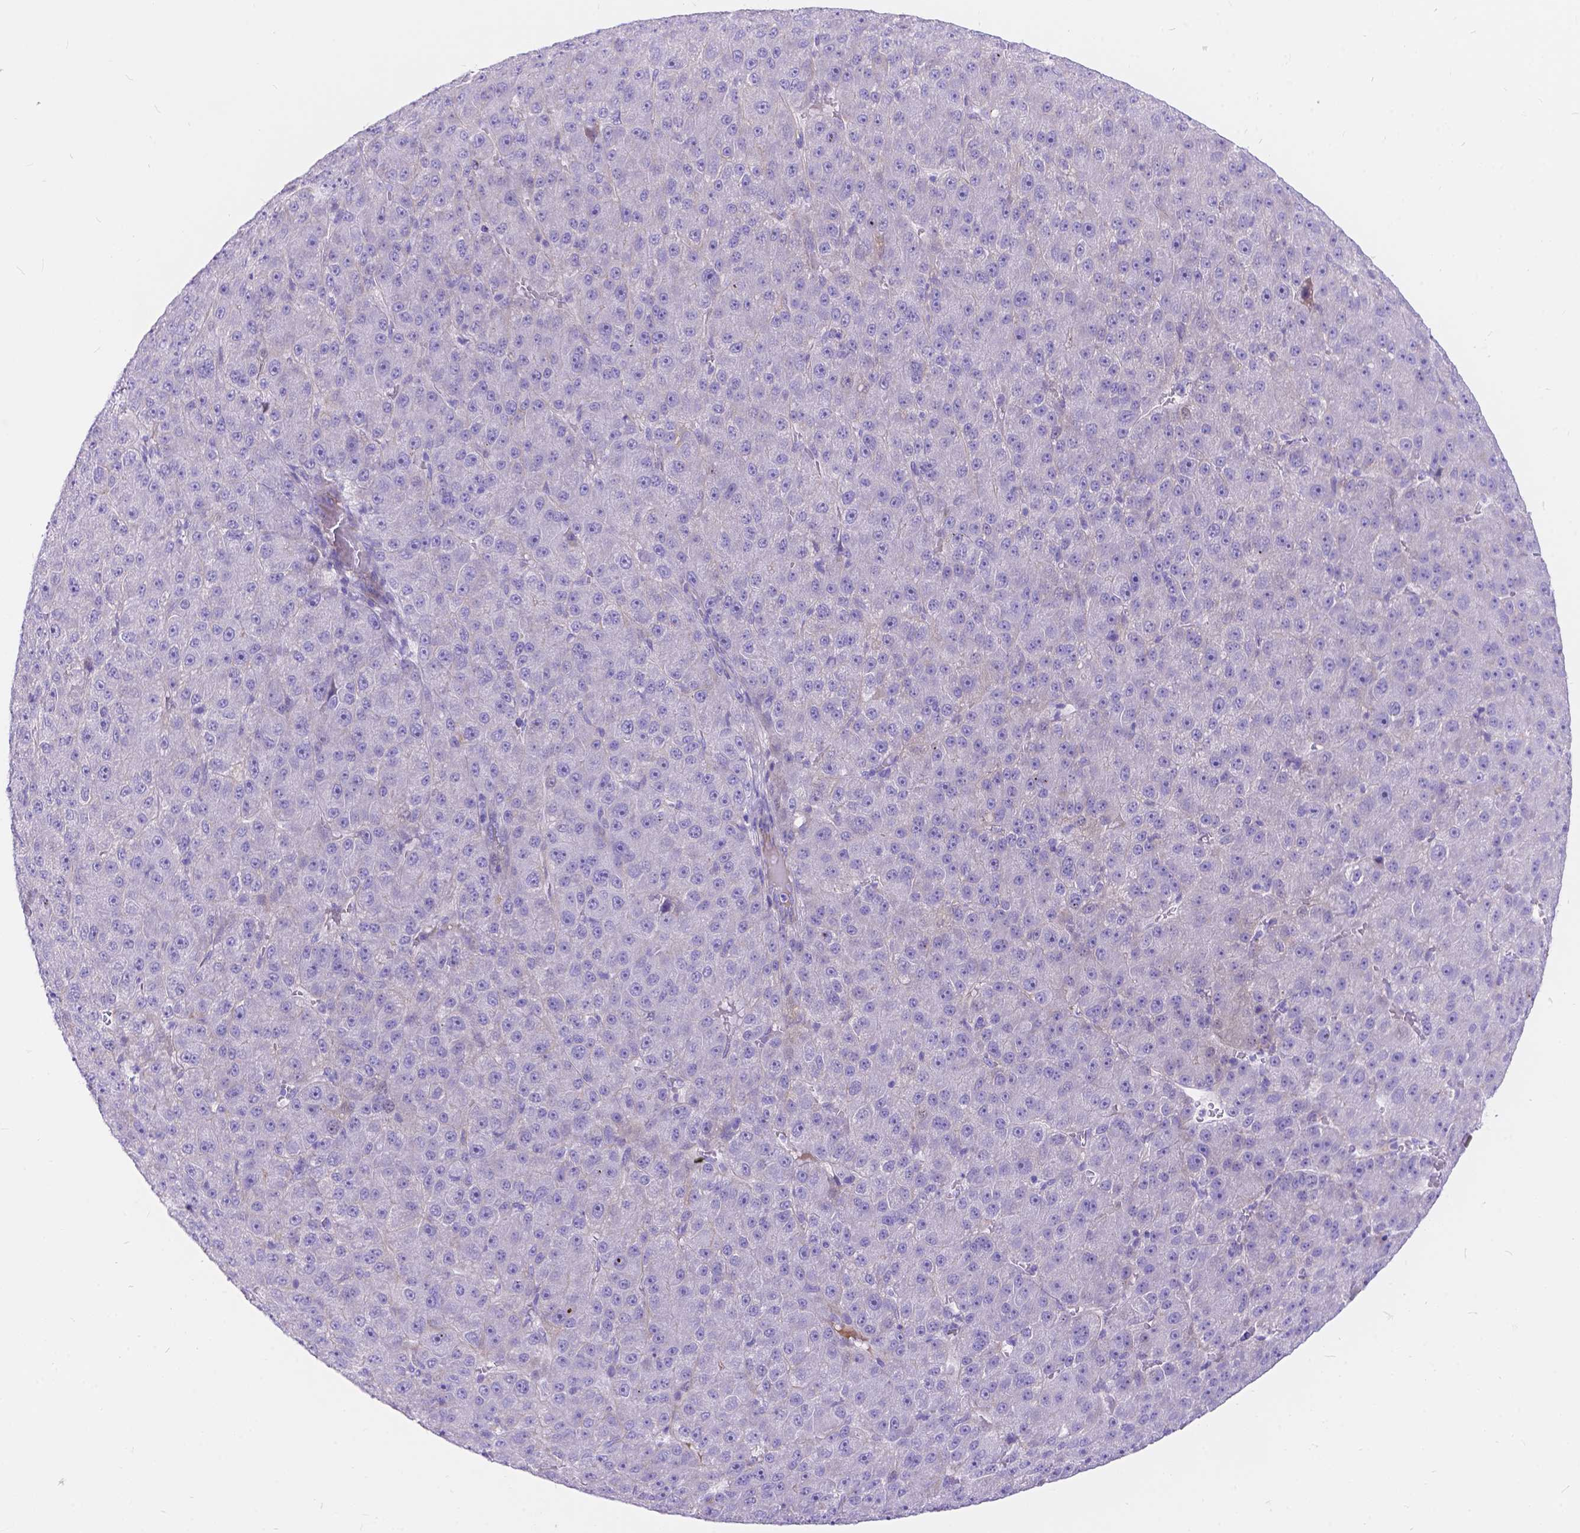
{"staining": {"intensity": "negative", "quantity": "none", "location": "none"}, "tissue": "liver cancer", "cell_type": "Tumor cells", "image_type": "cancer", "snomed": [{"axis": "morphology", "description": "Carcinoma, Hepatocellular, NOS"}, {"axis": "topography", "description": "Liver"}], "caption": "Tumor cells show no significant expression in liver cancer.", "gene": "KLHL10", "patient": {"sex": "male", "age": 67}}